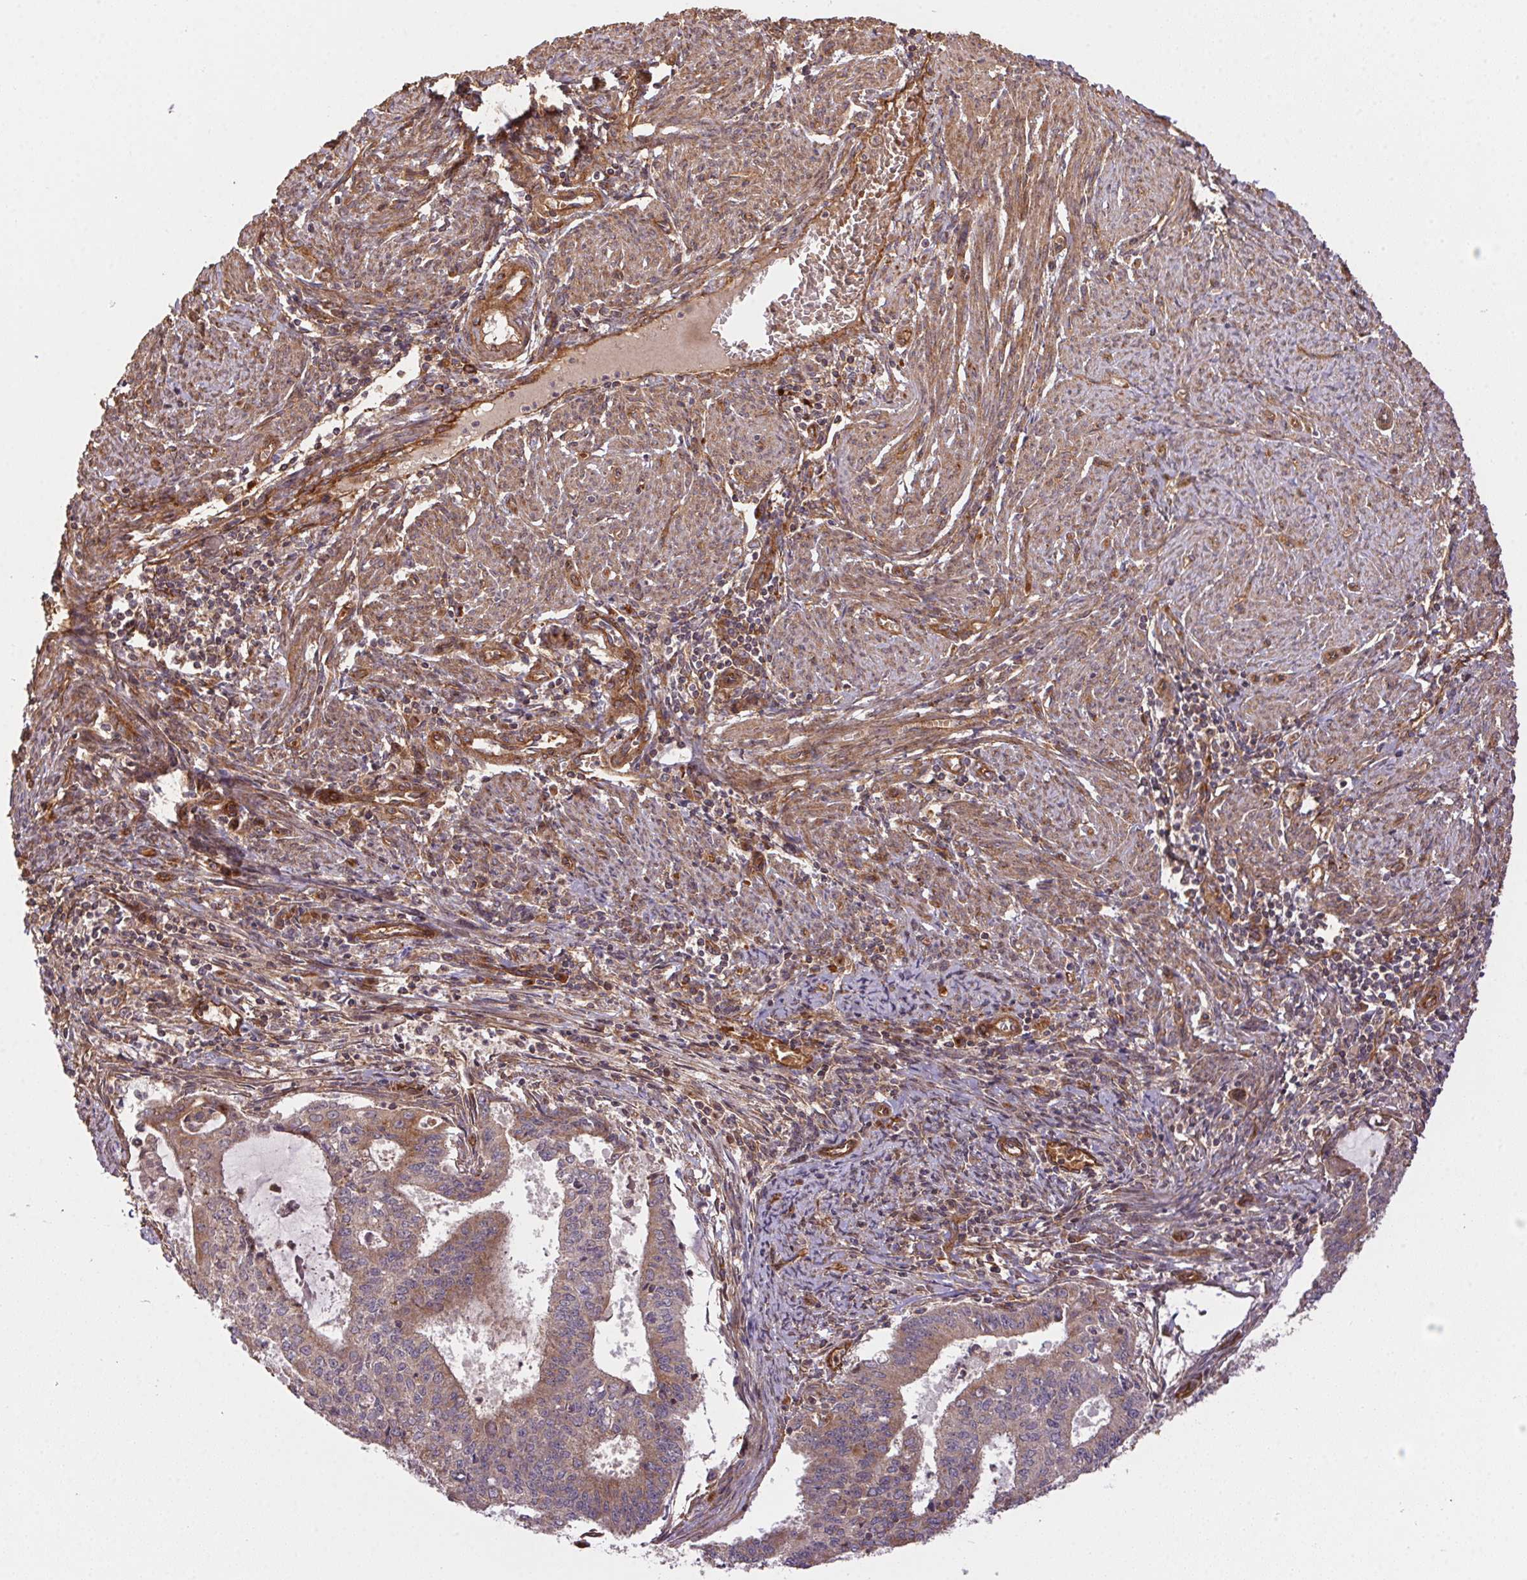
{"staining": {"intensity": "weak", "quantity": "25%-75%", "location": "cytoplasmic/membranous"}, "tissue": "endometrial cancer", "cell_type": "Tumor cells", "image_type": "cancer", "snomed": [{"axis": "morphology", "description": "Adenocarcinoma, NOS"}, {"axis": "topography", "description": "Endometrium"}], "caption": "IHC staining of endometrial cancer (adenocarcinoma), which demonstrates low levels of weak cytoplasmic/membranous expression in approximately 25%-75% of tumor cells indicating weak cytoplasmic/membranous protein expression. The staining was performed using DAB (3,3'-diaminobenzidine) (brown) for protein detection and nuclei were counterstained in hematoxylin (blue).", "gene": "USE1", "patient": {"sex": "female", "age": 61}}